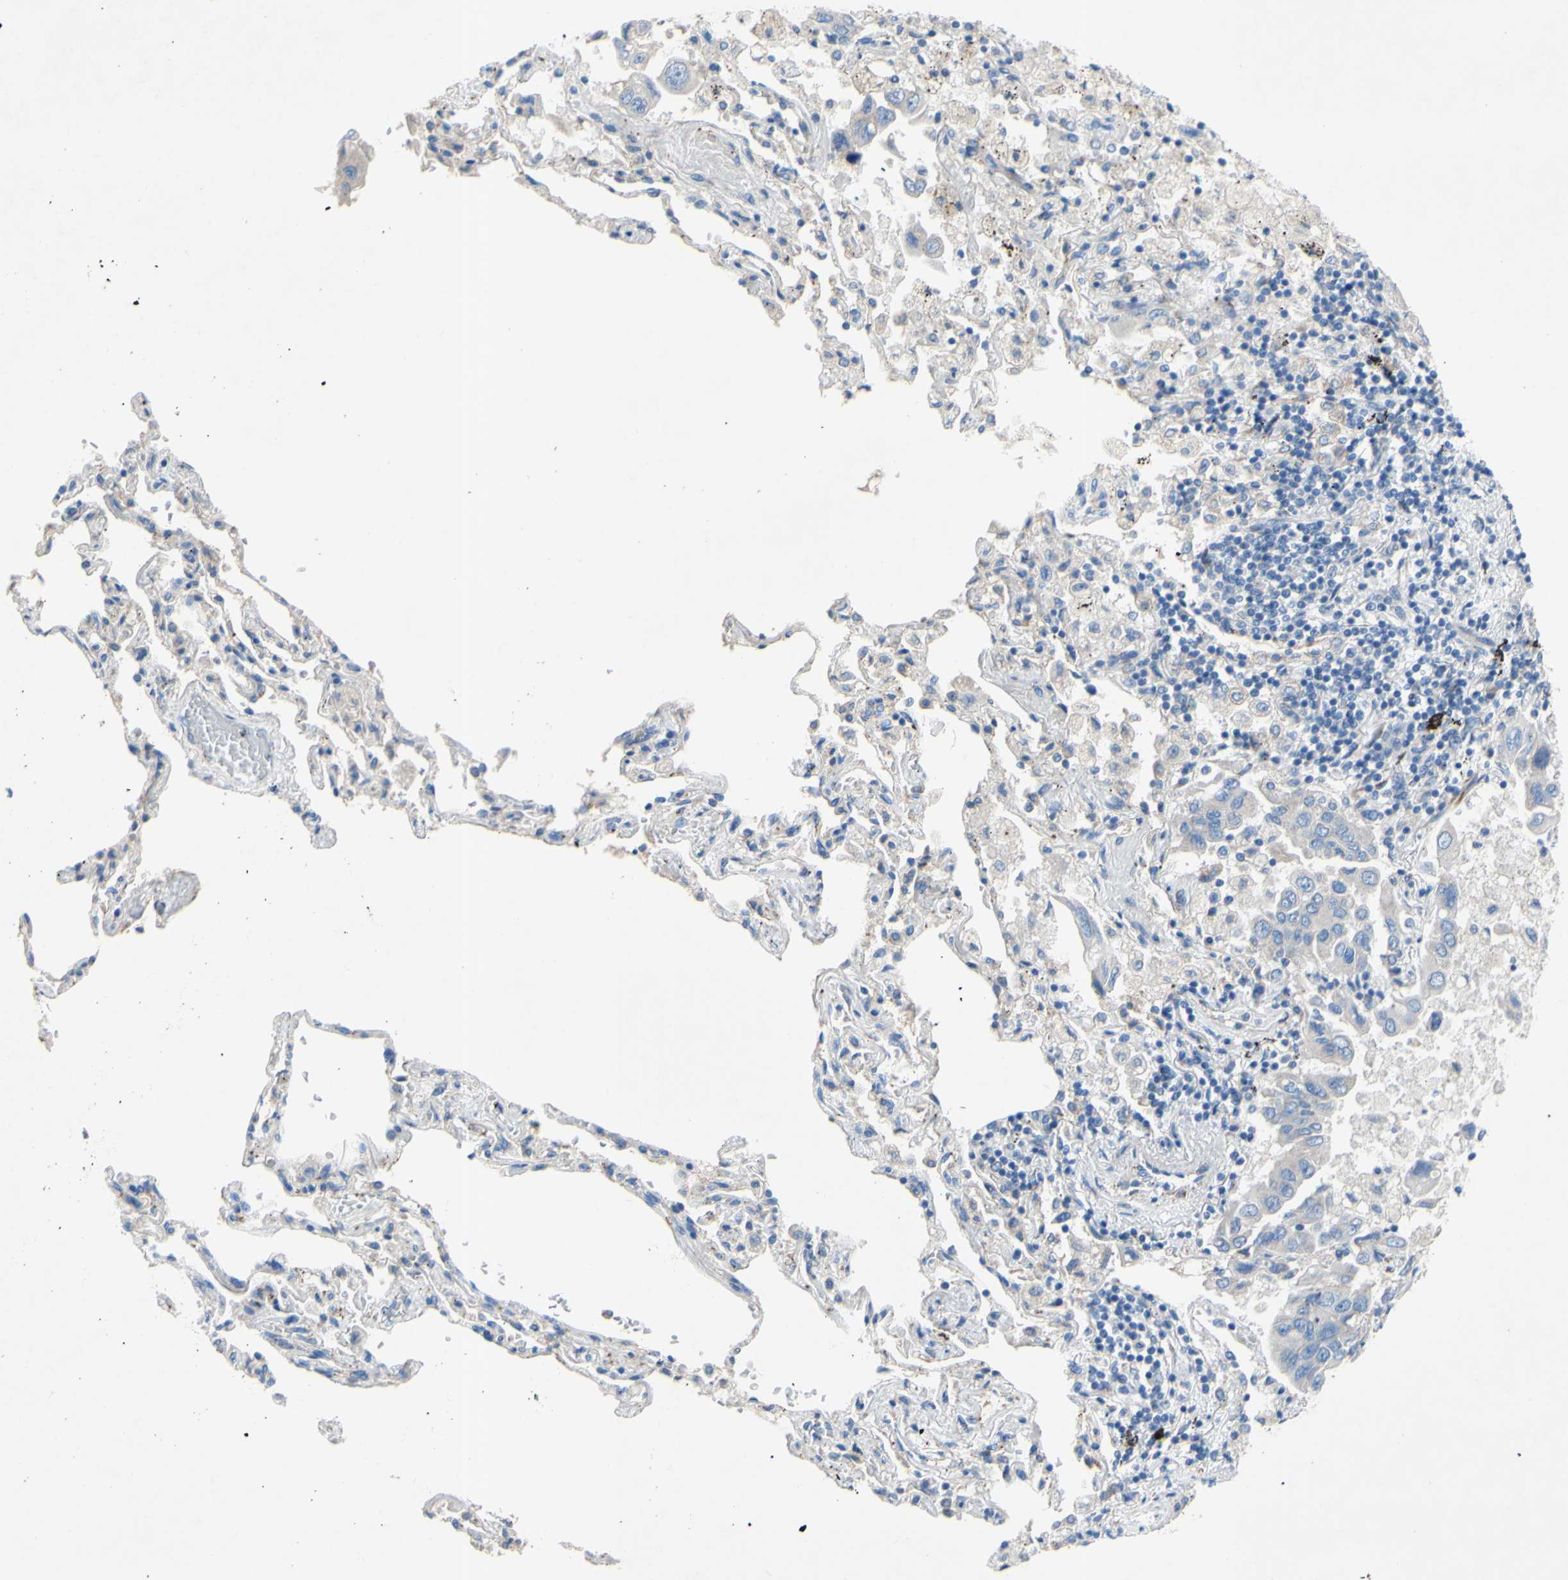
{"staining": {"intensity": "negative", "quantity": "none", "location": "none"}, "tissue": "lung cancer", "cell_type": "Tumor cells", "image_type": "cancer", "snomed": [{"axis": "morphology", "description": "Adenocarcinoma, NOS"}, {"axis": "topography", "description": "Lung"}], "caption": "The image demonstrates no staining of tumor cells in adenocarcinoma (lung). (Brightfield microscopy of DAB (3,3'-diaminobenzidine) immunohistochemistry (IHC) at high magnification).", "gene": "TMIGD2", "patient": {"sex": "male", "age": 64}}